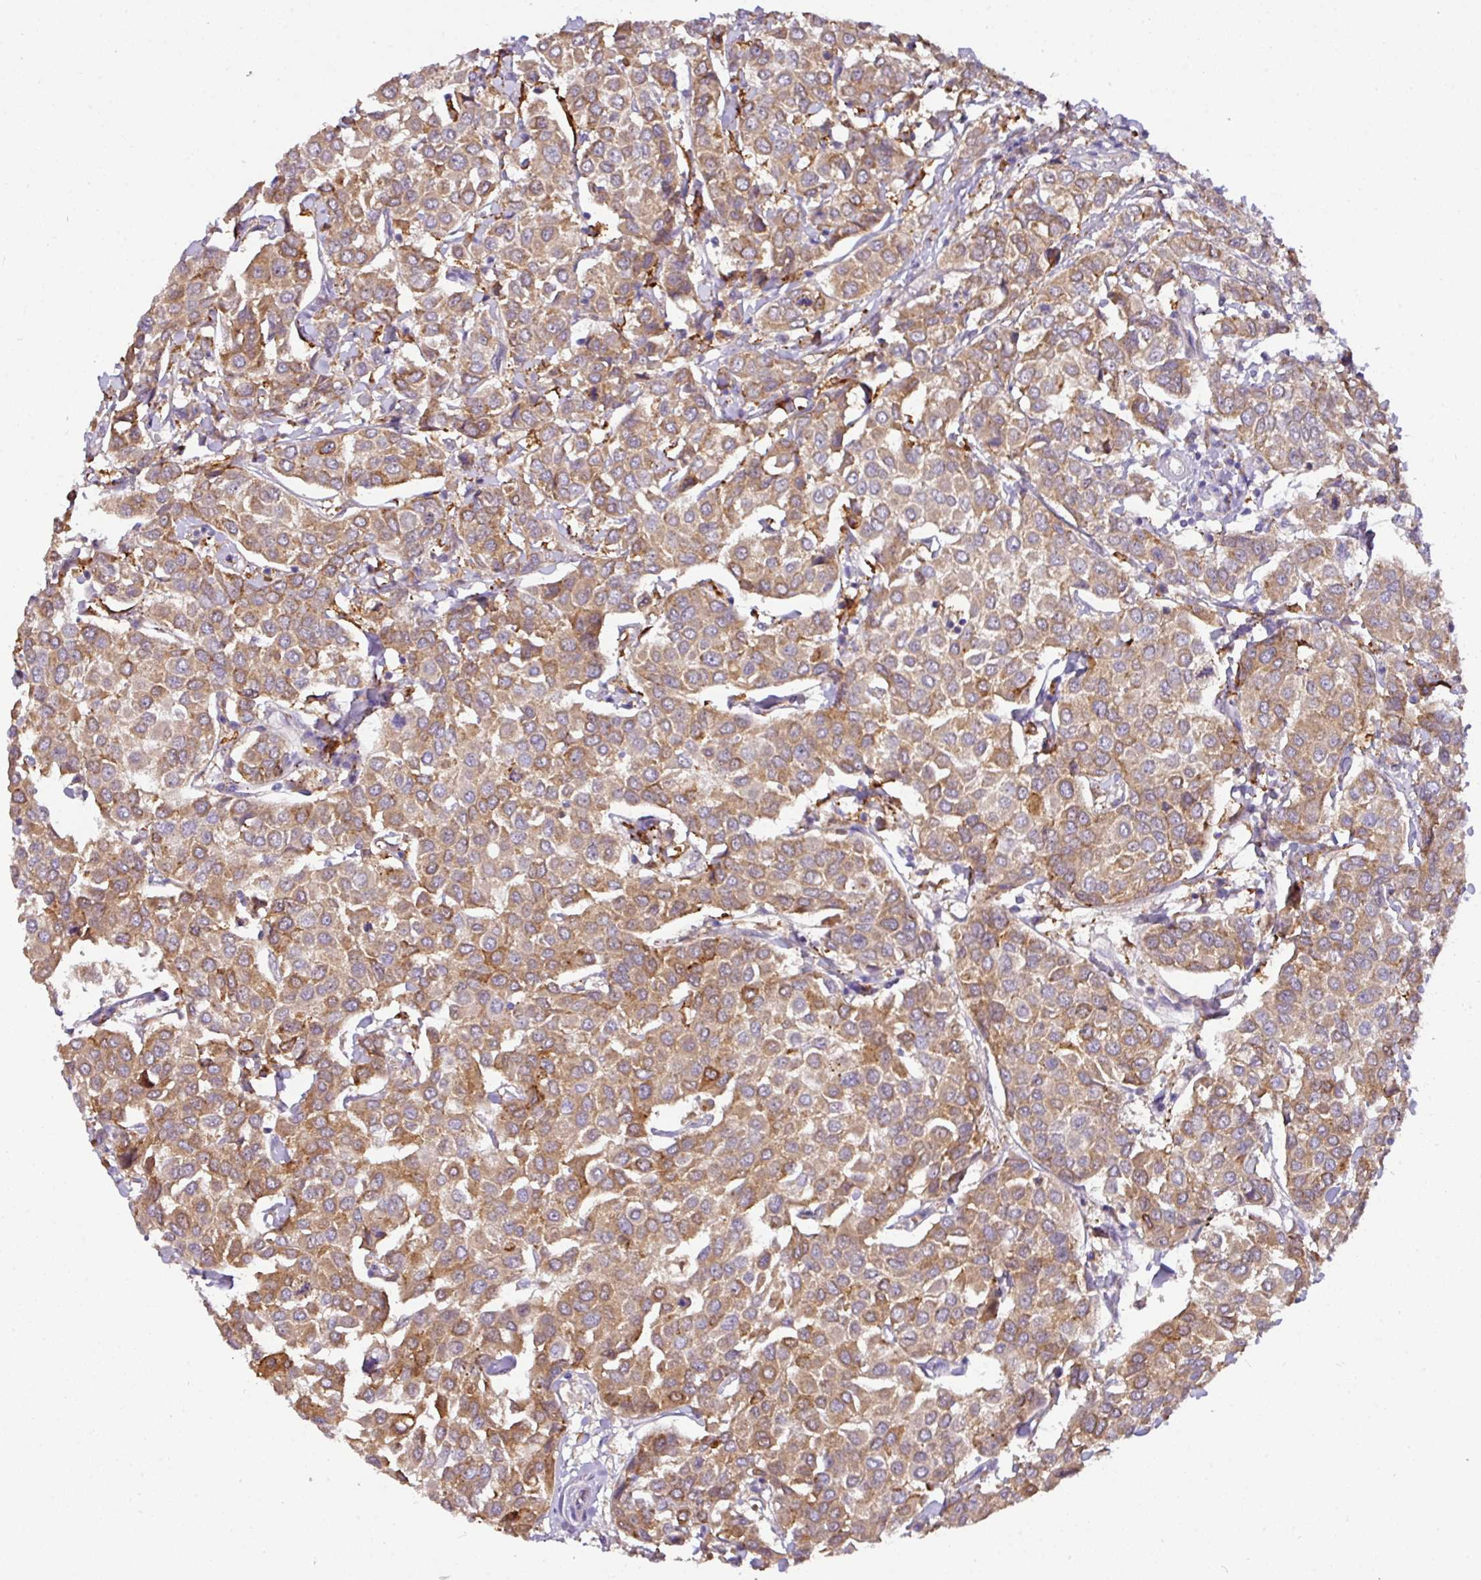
{"staining": {"intensity": "moderate", "quantity": ">75%", "location": "cytoplasmic/membranous"}, "tissue": "breast cancer", "cell_type": "Tumor cells", "image_type": "cancer", "snomed": [{"axis": "morphology", "description": "Duct carcinoma"}, {"axis": "topography", "description": "Breast"}], "caption": "Protein staining reveals moderate cytoplasmic/membranous staining in about >75% of tumor cells in breast cancer (infiltrating ductal carcinoma). (brown staining indicates protein expression, while blue staining denotes nuclei).", "gene": "GCNT7", "patient": {"sex": "female", "age": 55}}